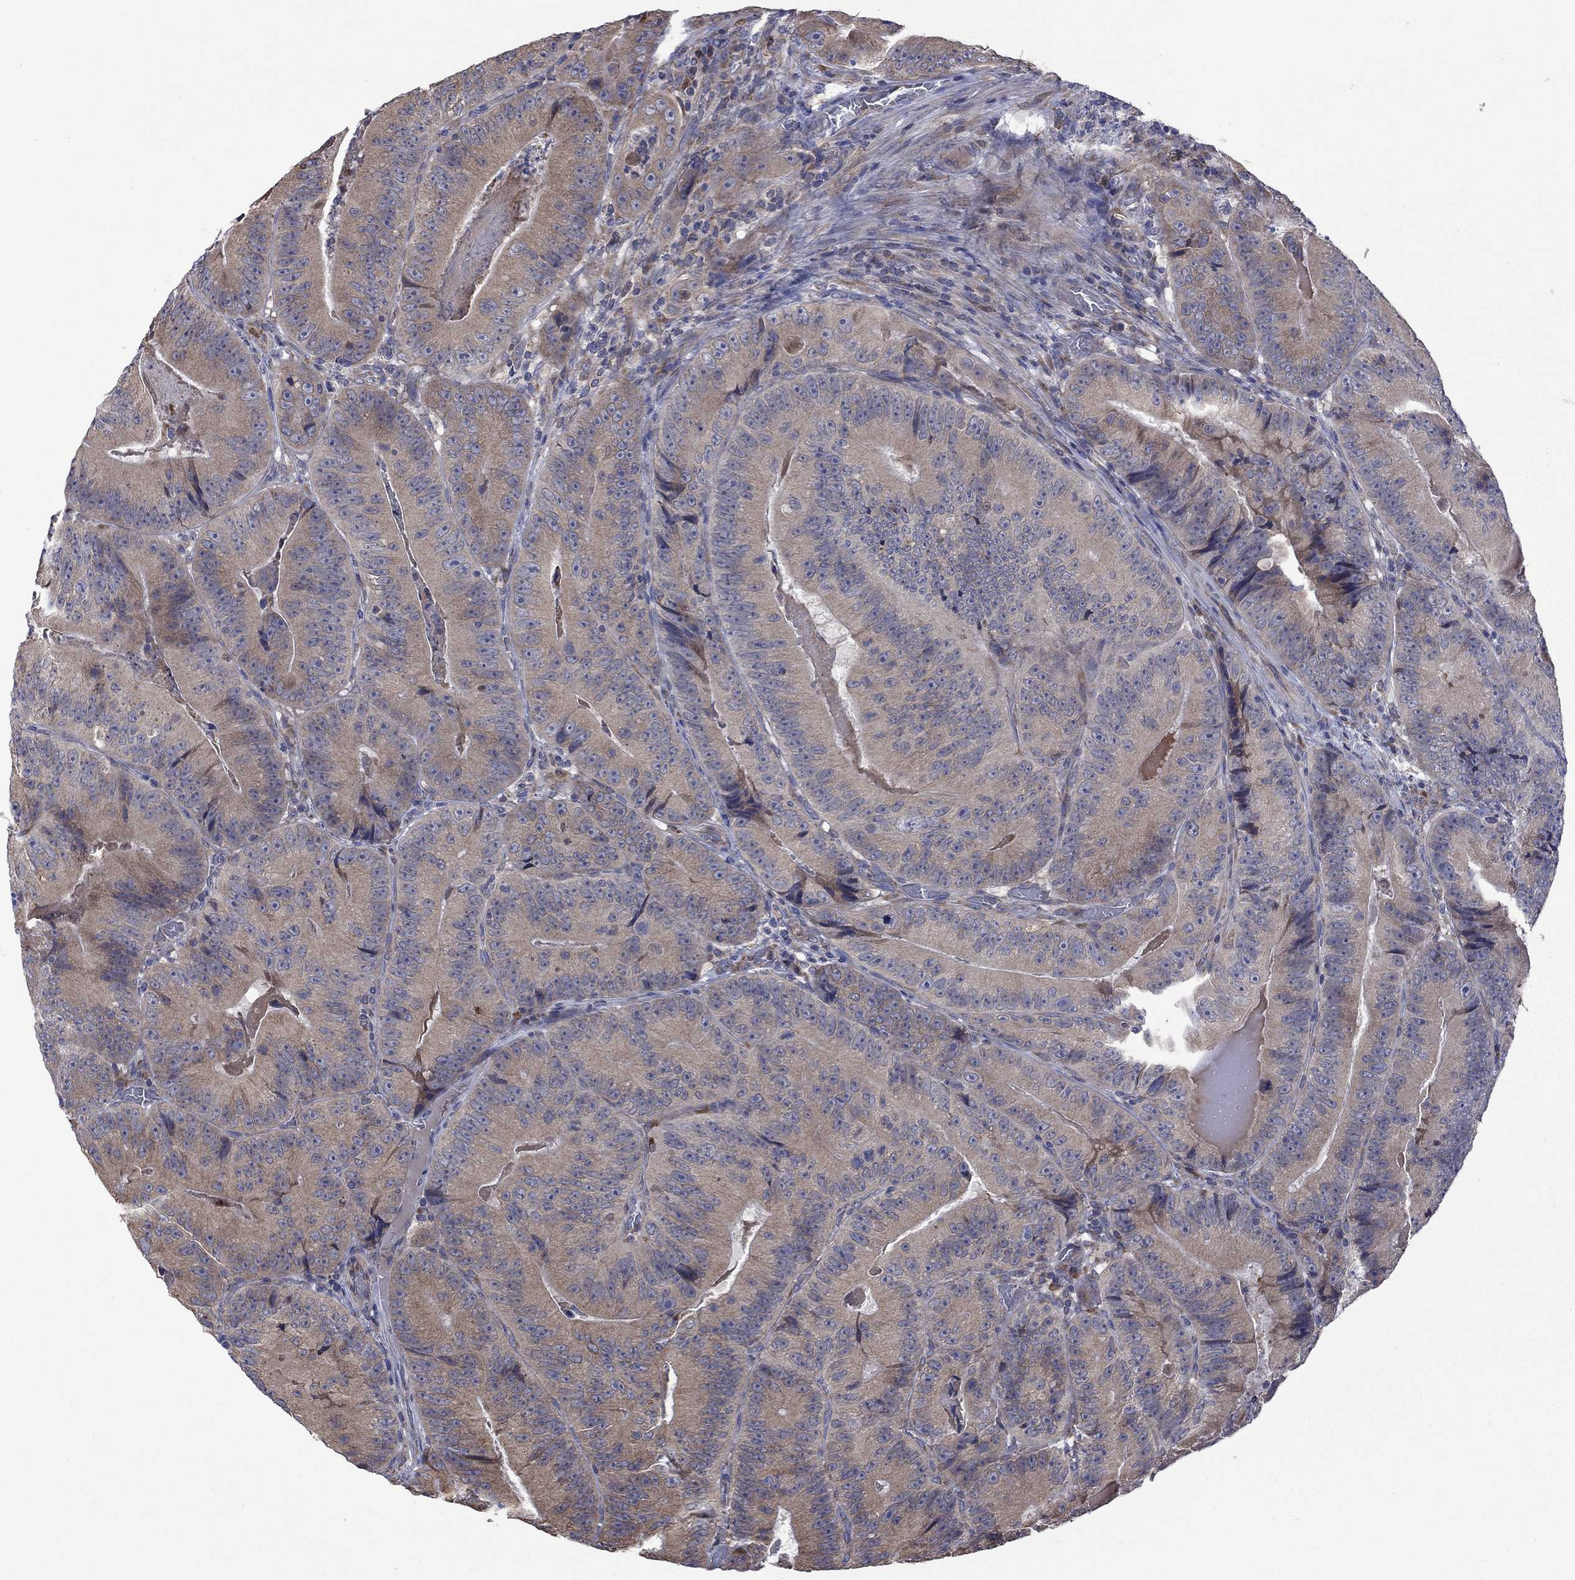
{"staining": {"intensity": "weak", "quantity": ">75%", "location": "cytoplasmic/membranous"}, "tissue": "colorectal cancer", "cell_type": "Tumor cells", "image_type": "cancer", "snomed": [{"axis": "morphology", "description": "Adenocarcinoma, NOS"}, {"axis": "topography", "description": "Colon"}], "caption": "Colorectal cancer (adenocarcinoma) stained with immunohistochemistry displays weak cytoplasmic/membranous expression in about >75% of tumor cells.", "gene": "FURIN", "patient": {"sex": "female", "age": 86}}